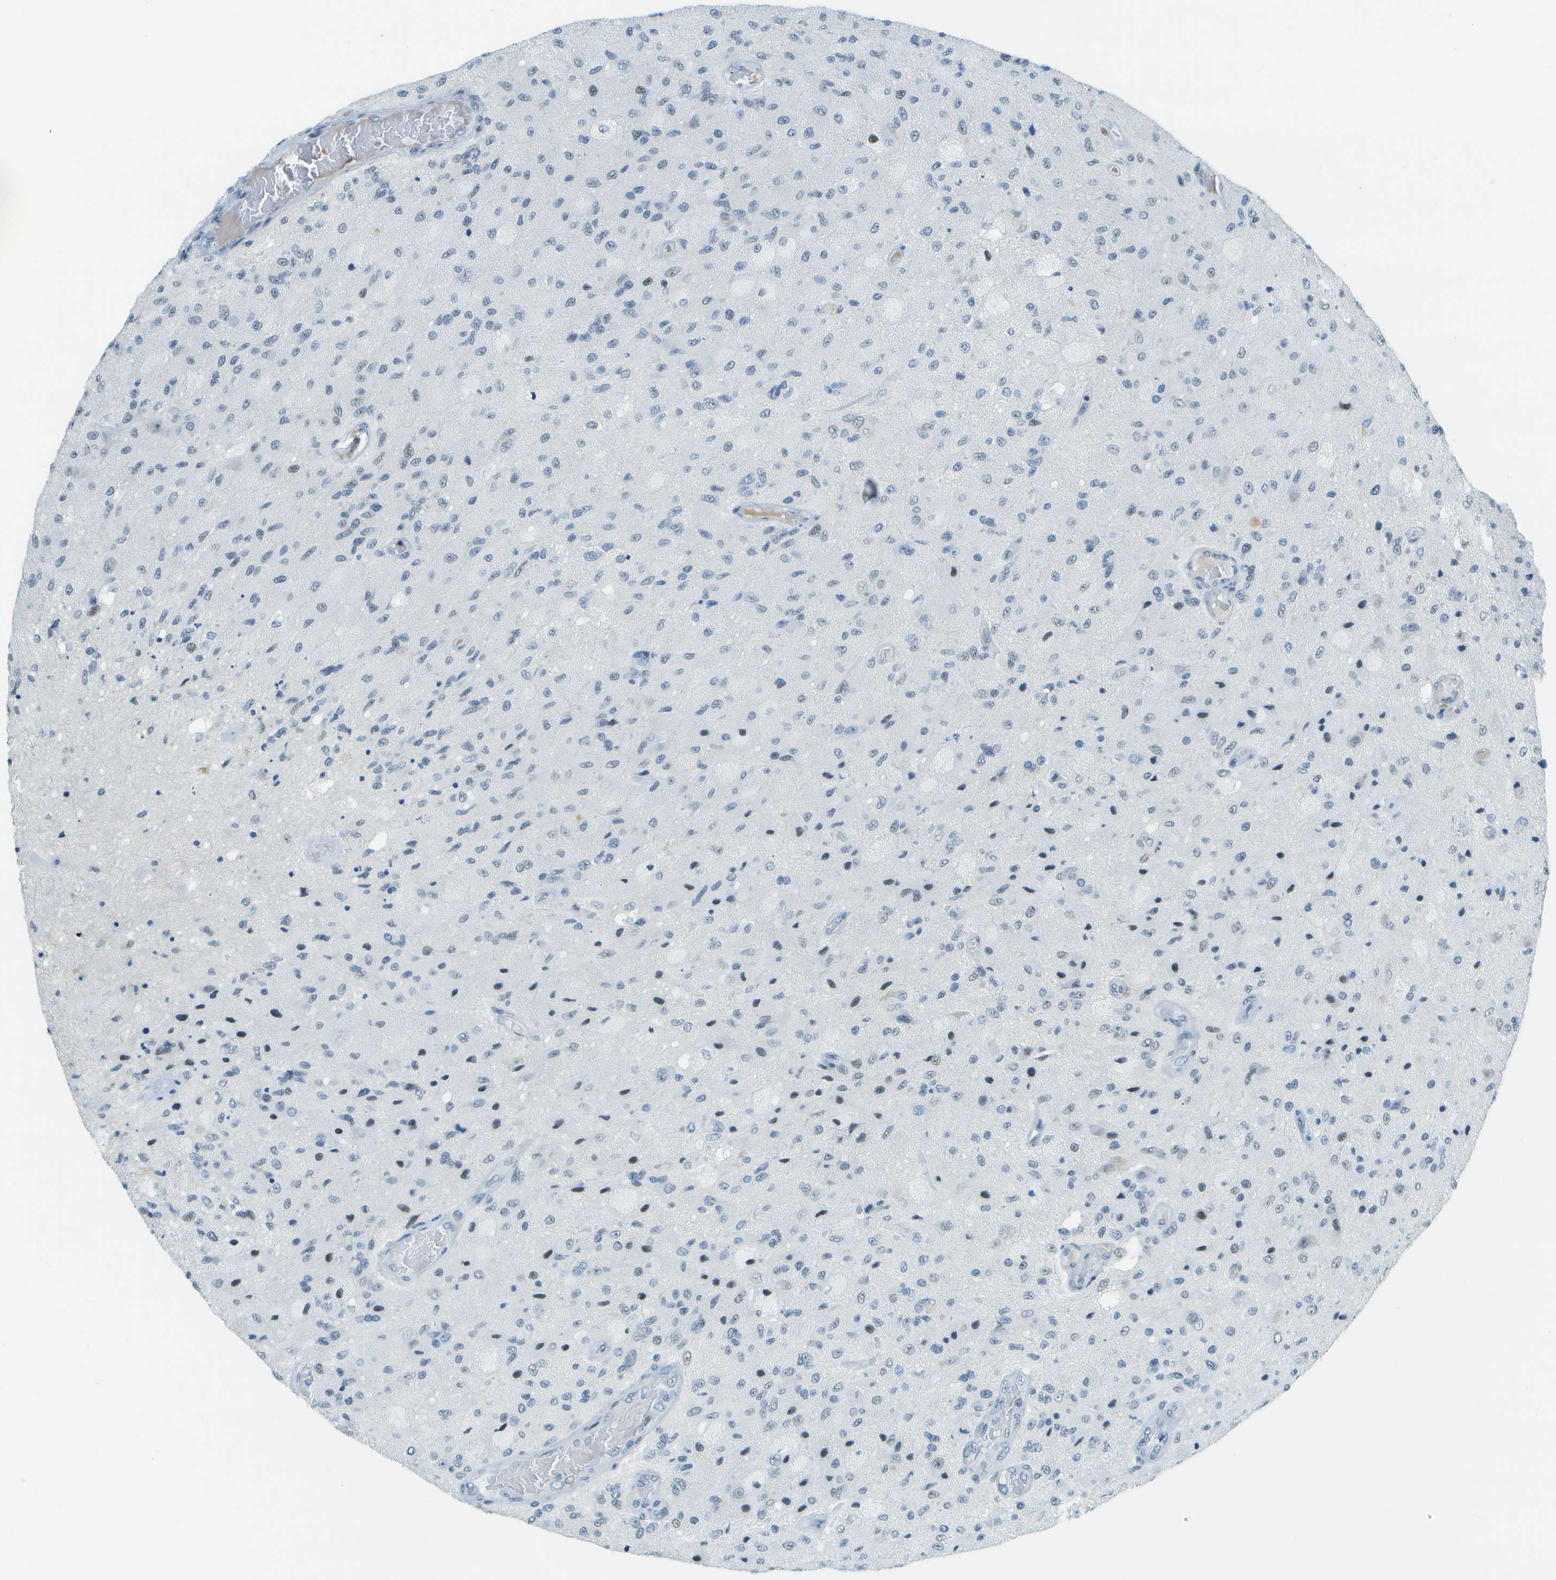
{"staining": {"intensity": "negative", "quantity": "none", "location": "none"}, "tissue": "glioma", "cell_type": "Tumor cells", "image_type": "cancer", "snomed": [{"axis": "morphology", "description": "Normal tissue, NOS"}, {"axis": "morphology", "description": "Glioma, malignant, High grade"}, {"axis": "topography", "description": "Cerebral cortex"}], "caption": "Immunohistochemical staining of high-grade glioma (malignant) exhibits no significant positivity in tumor cells.", "gene": "NEK11", "patient": {"sex": "male", "age": 77}}